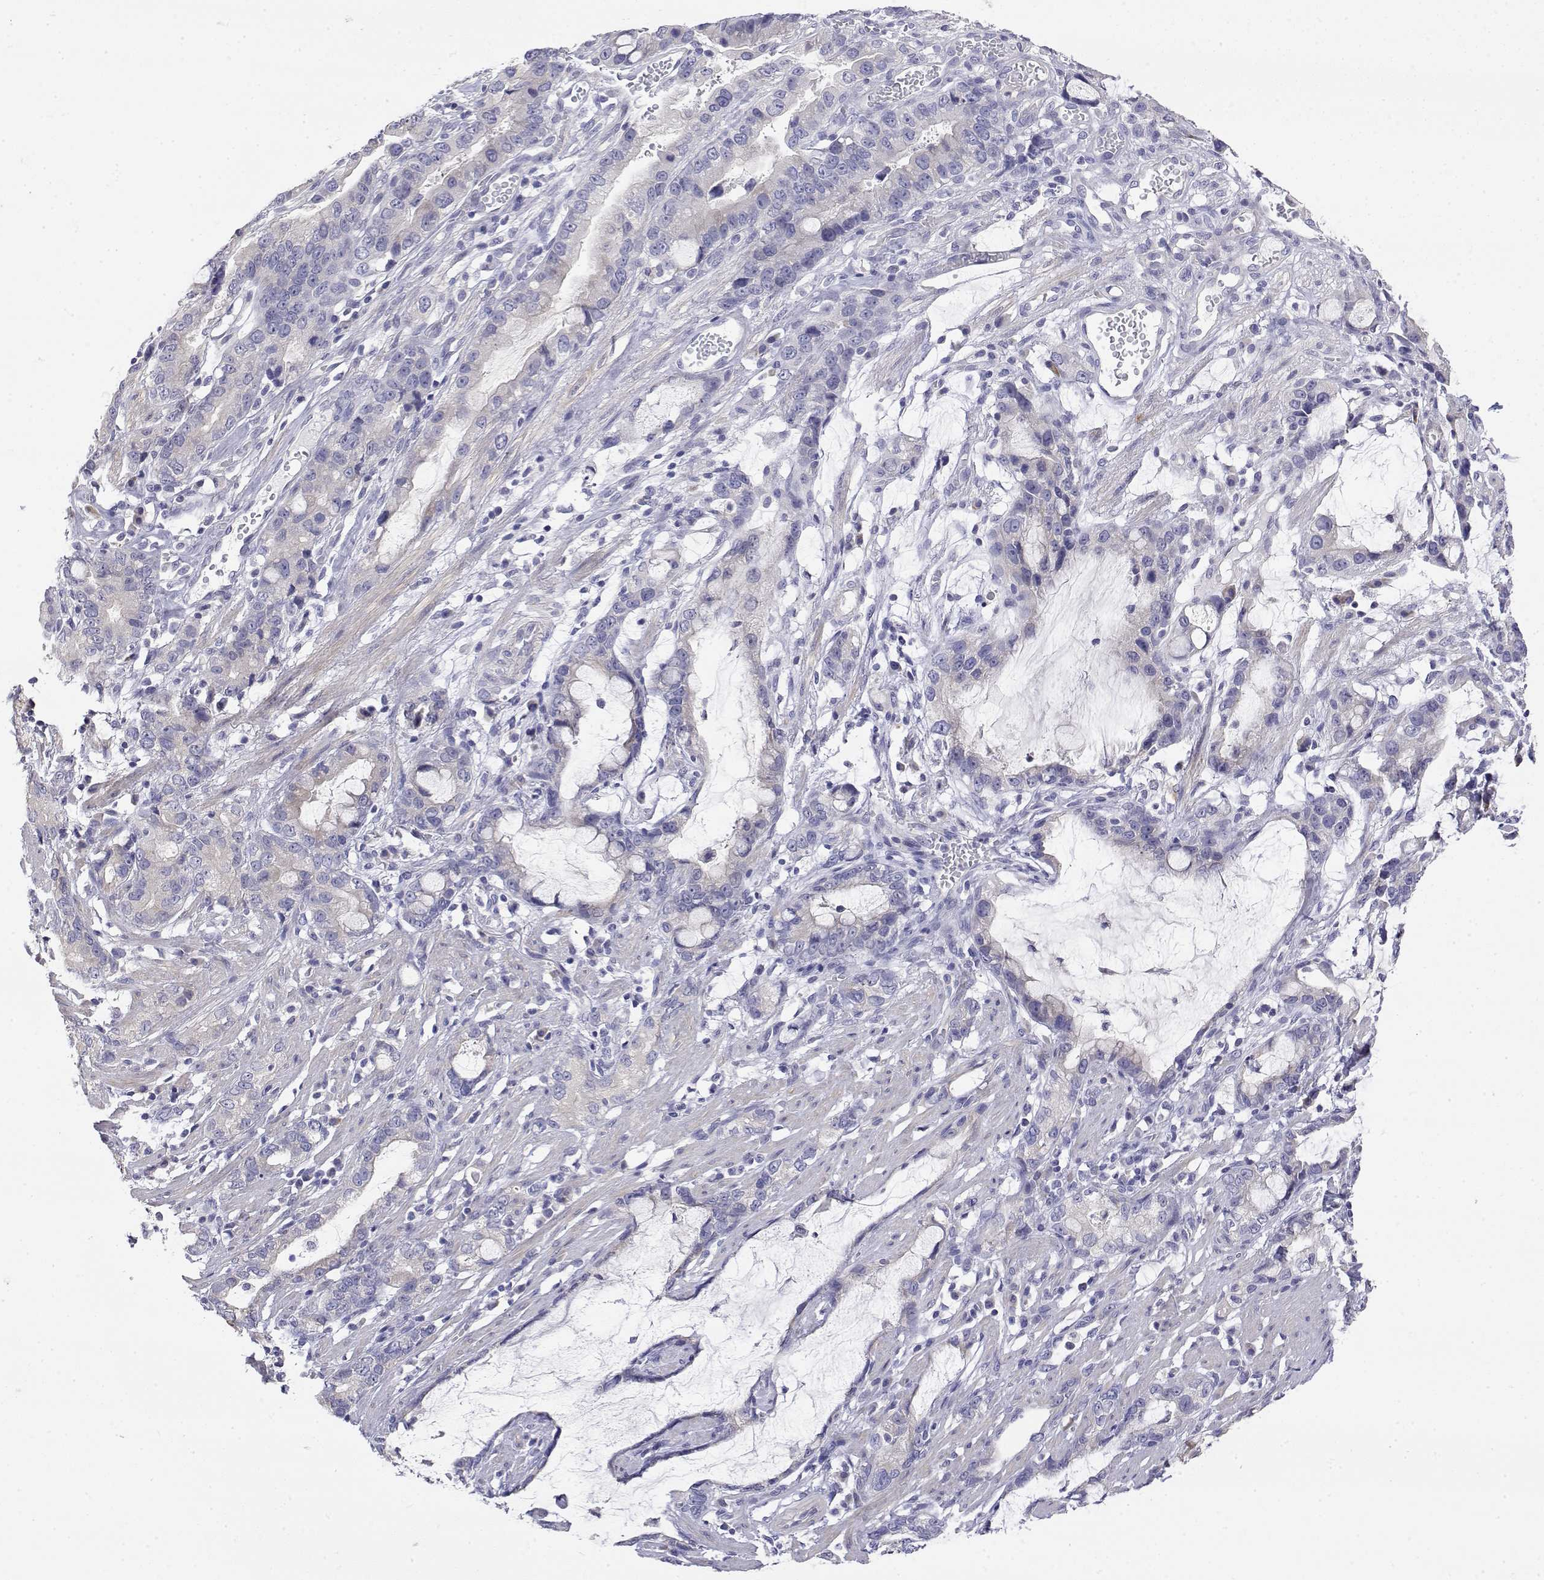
{"staining": {"intensity": "negative", "quantity": "none", "location": "none"}, "tissue": "stomach cancer", "cell_type": "Tumor cells", "image_type": "cancer", "snomed": [{"axis": "morphology", "description": "Adenocarcinoma, NOS"}, {"axis": "topography", "description": "Stomach"}], "caption": "Immunohistochemistry of human stomach cancer (adenocarcinoma) reveals no expression in tumor cells. The staining is performed using DAB brown chromogen with nuclei counter-stained in using hematoxylin.", "gene": "LY6D", "patient": {"sex": "male", "age": 55}}